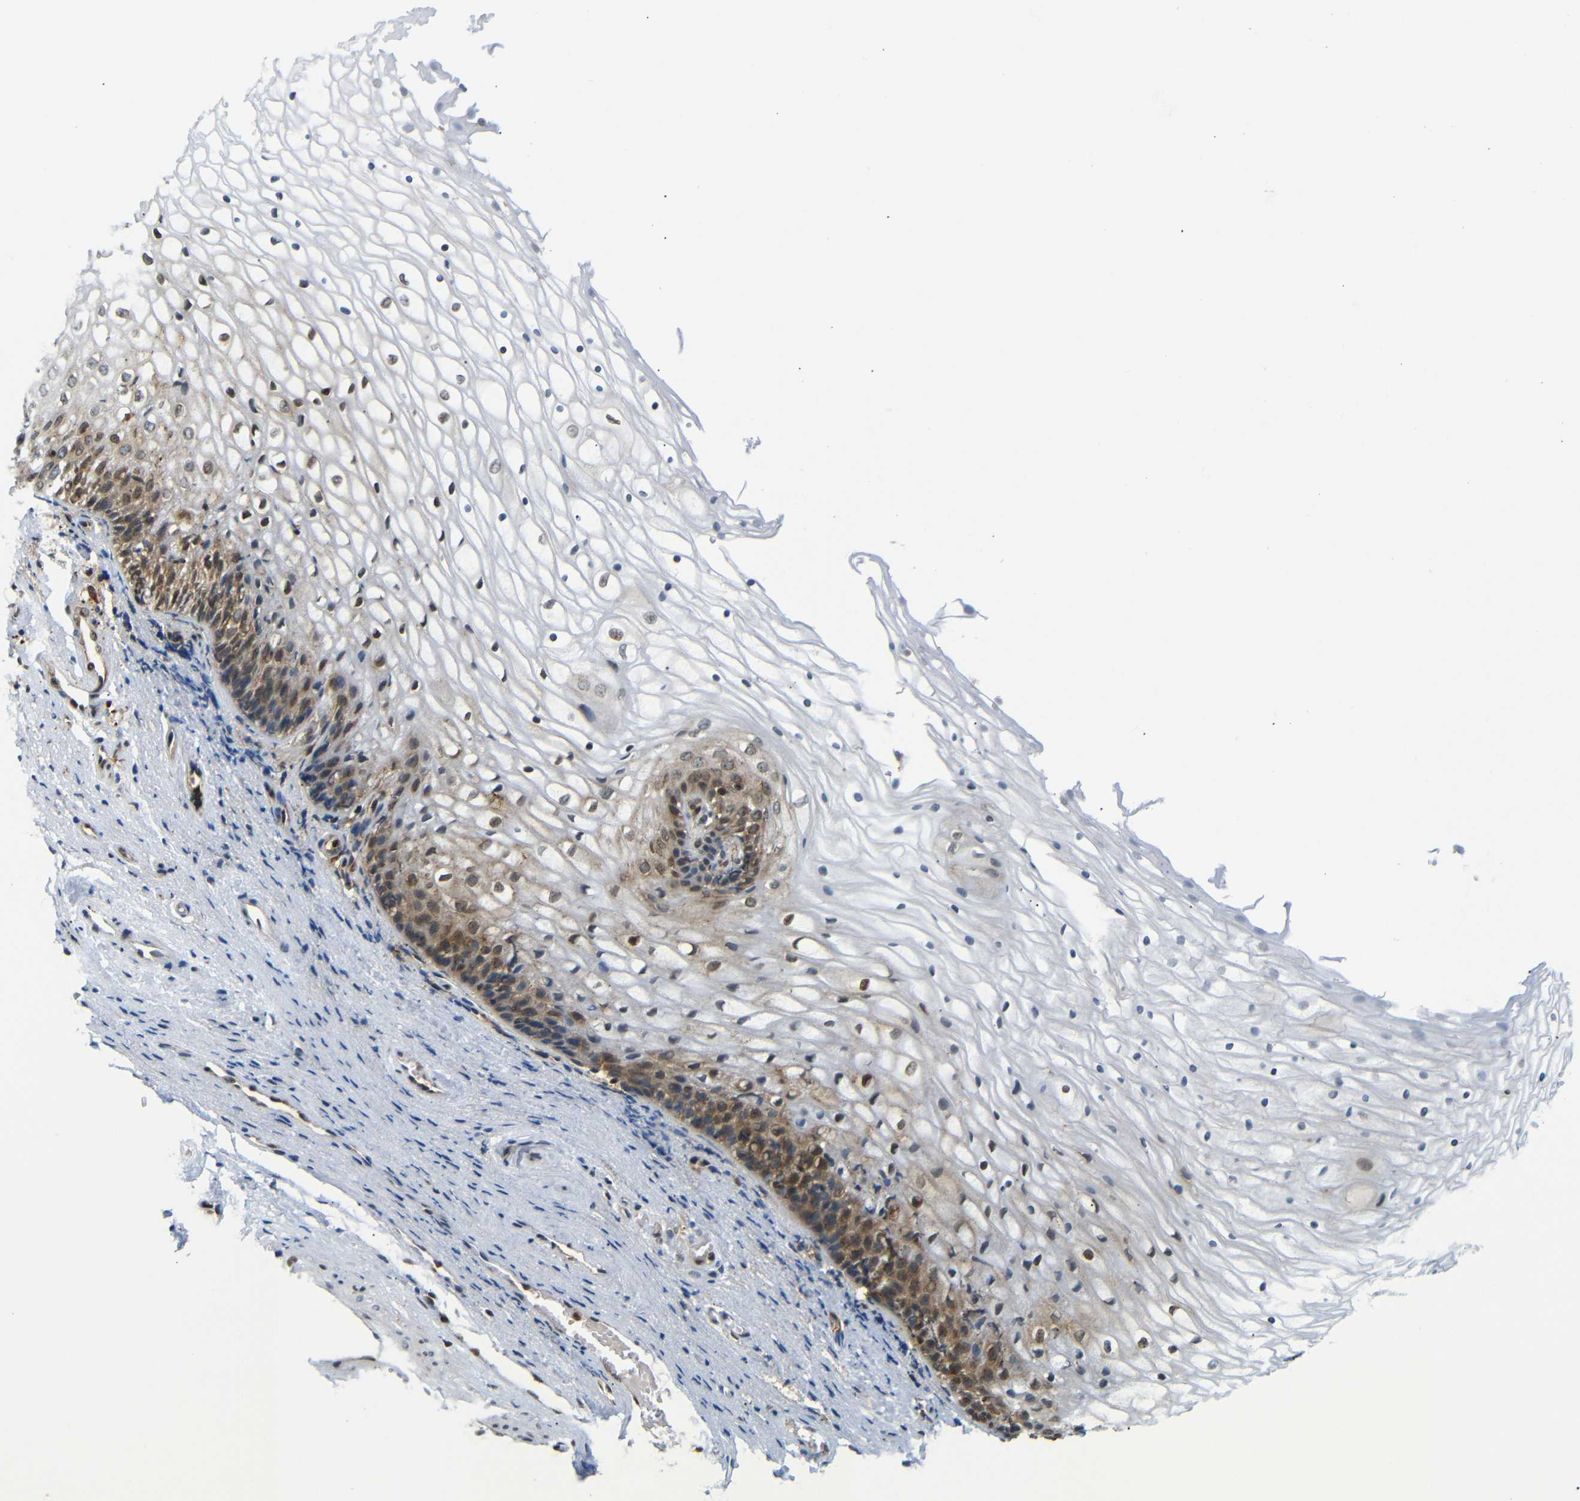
{"staining": {"intensity": "moderate", "quantity": "25%-75%", "location": "cytoplasmic/membranous,nuclear"}, "tissue": "vagina", "cell_type": "Squamous epithelial cells", "image_type": "normal", "snomed": [{"axis": "morphology", "description": "Normal tissue, NOS"}, {"axis": "topography", "description": "Vagina"}], "caption": "A brown stain highlights moderate cytoplasmic/membranous,nuclear expression of a protein in squamous epithelial cells of benign human vagina. (Stains: DAB (3,3'-diaminobenzidine) in brown, nuclei in blue, Microscopy: brightfield microscopy at high magnification).", "gene": "SPCS2", "patient": {"sex": "female", "age": 34}}